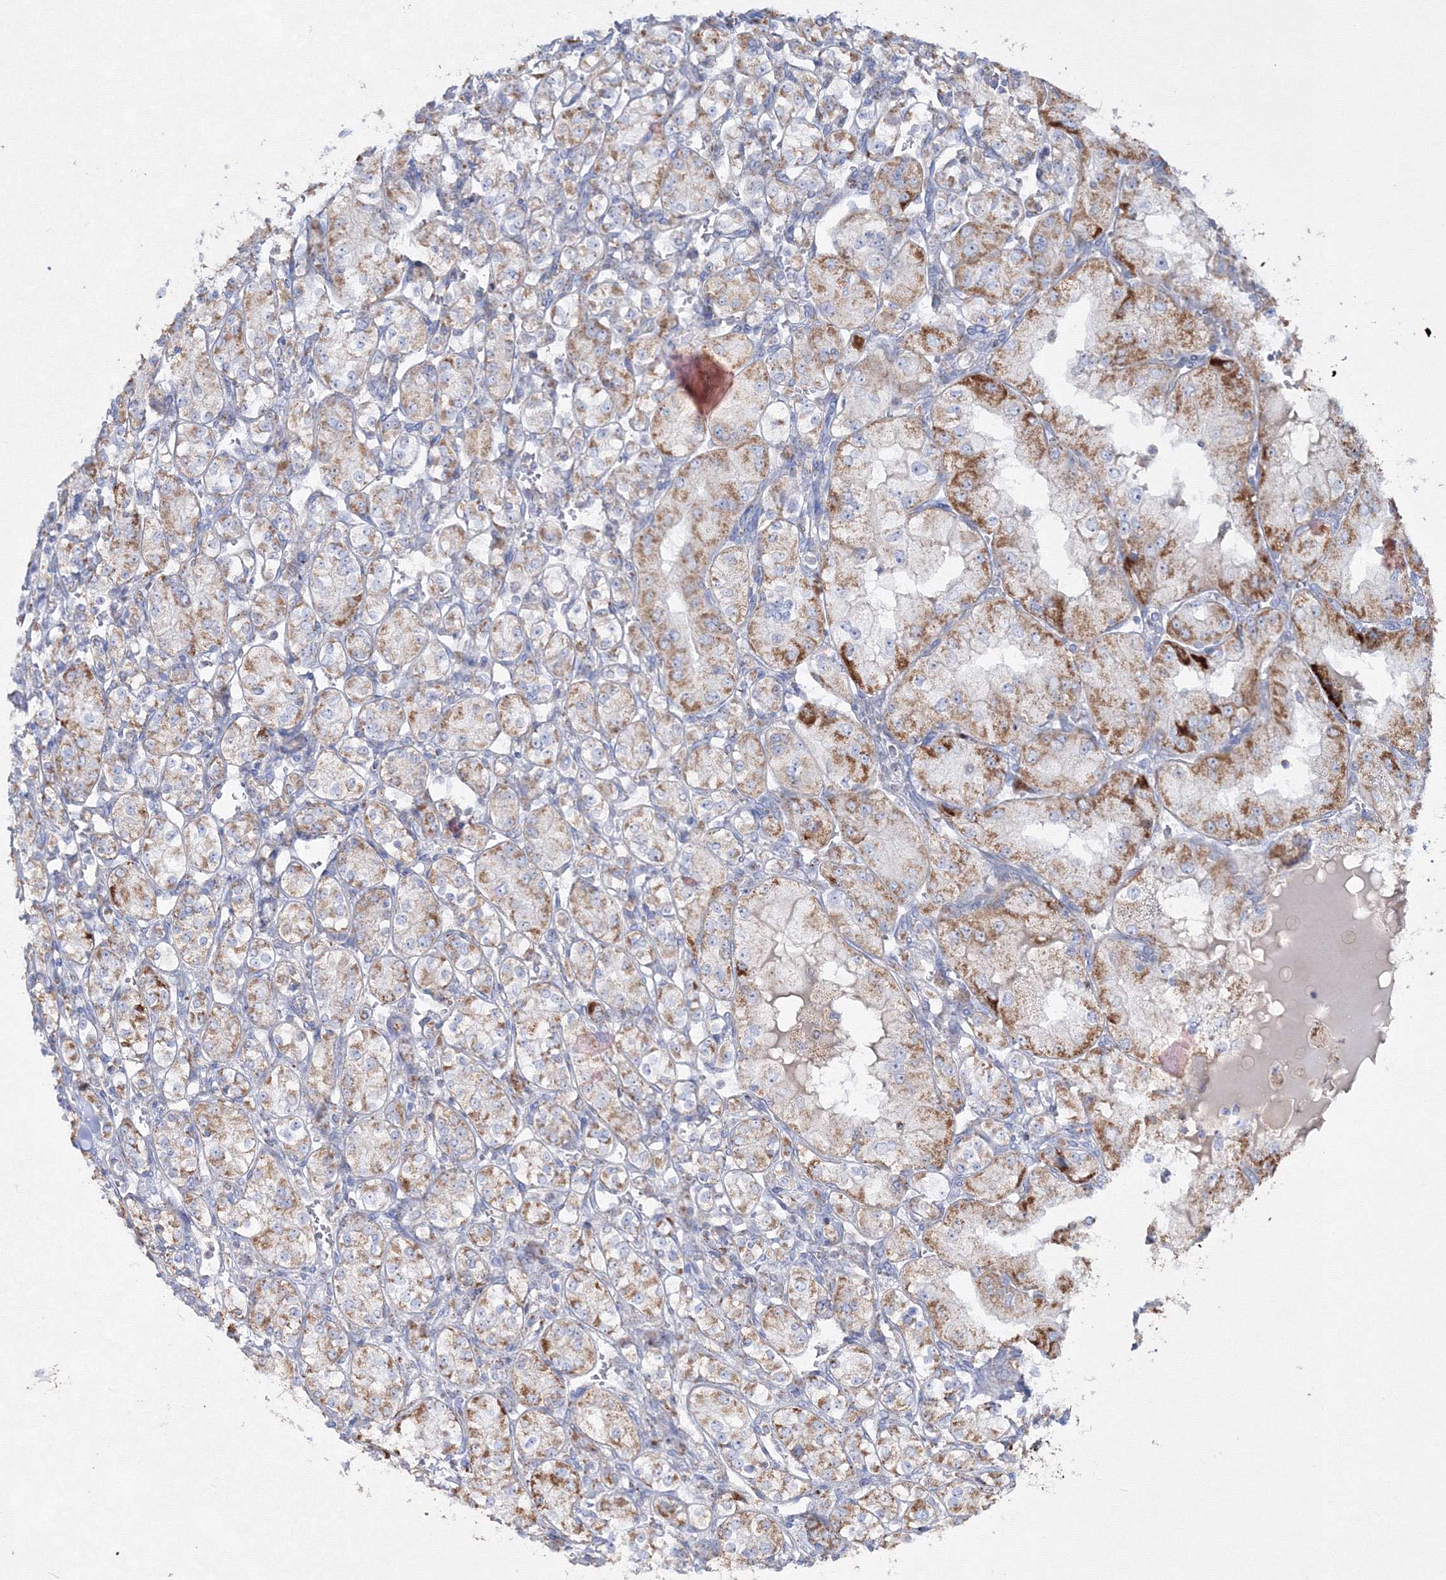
{"staining": {"intensity": "moderate", "quantity": ">75%", "location": "cytoplasmic/membranous"}, "tissue": "renal cancer", "cell_type": "Tumor cells", "image_type": "cancer", "snomed": [{"axis": "morphology", "description": "Adenocarcinoma, NOS"}, {"axis": "topography", "description": "Kidney"}], "caption": "A medium amount of moderate cytoplasmic/membranous staining is seen in approximately >75% of tumor cells in renal cancer (adenocarcinoma) tissue.", "gene": "IGSF9", "patient": {"sex": "male", "age": 77}}